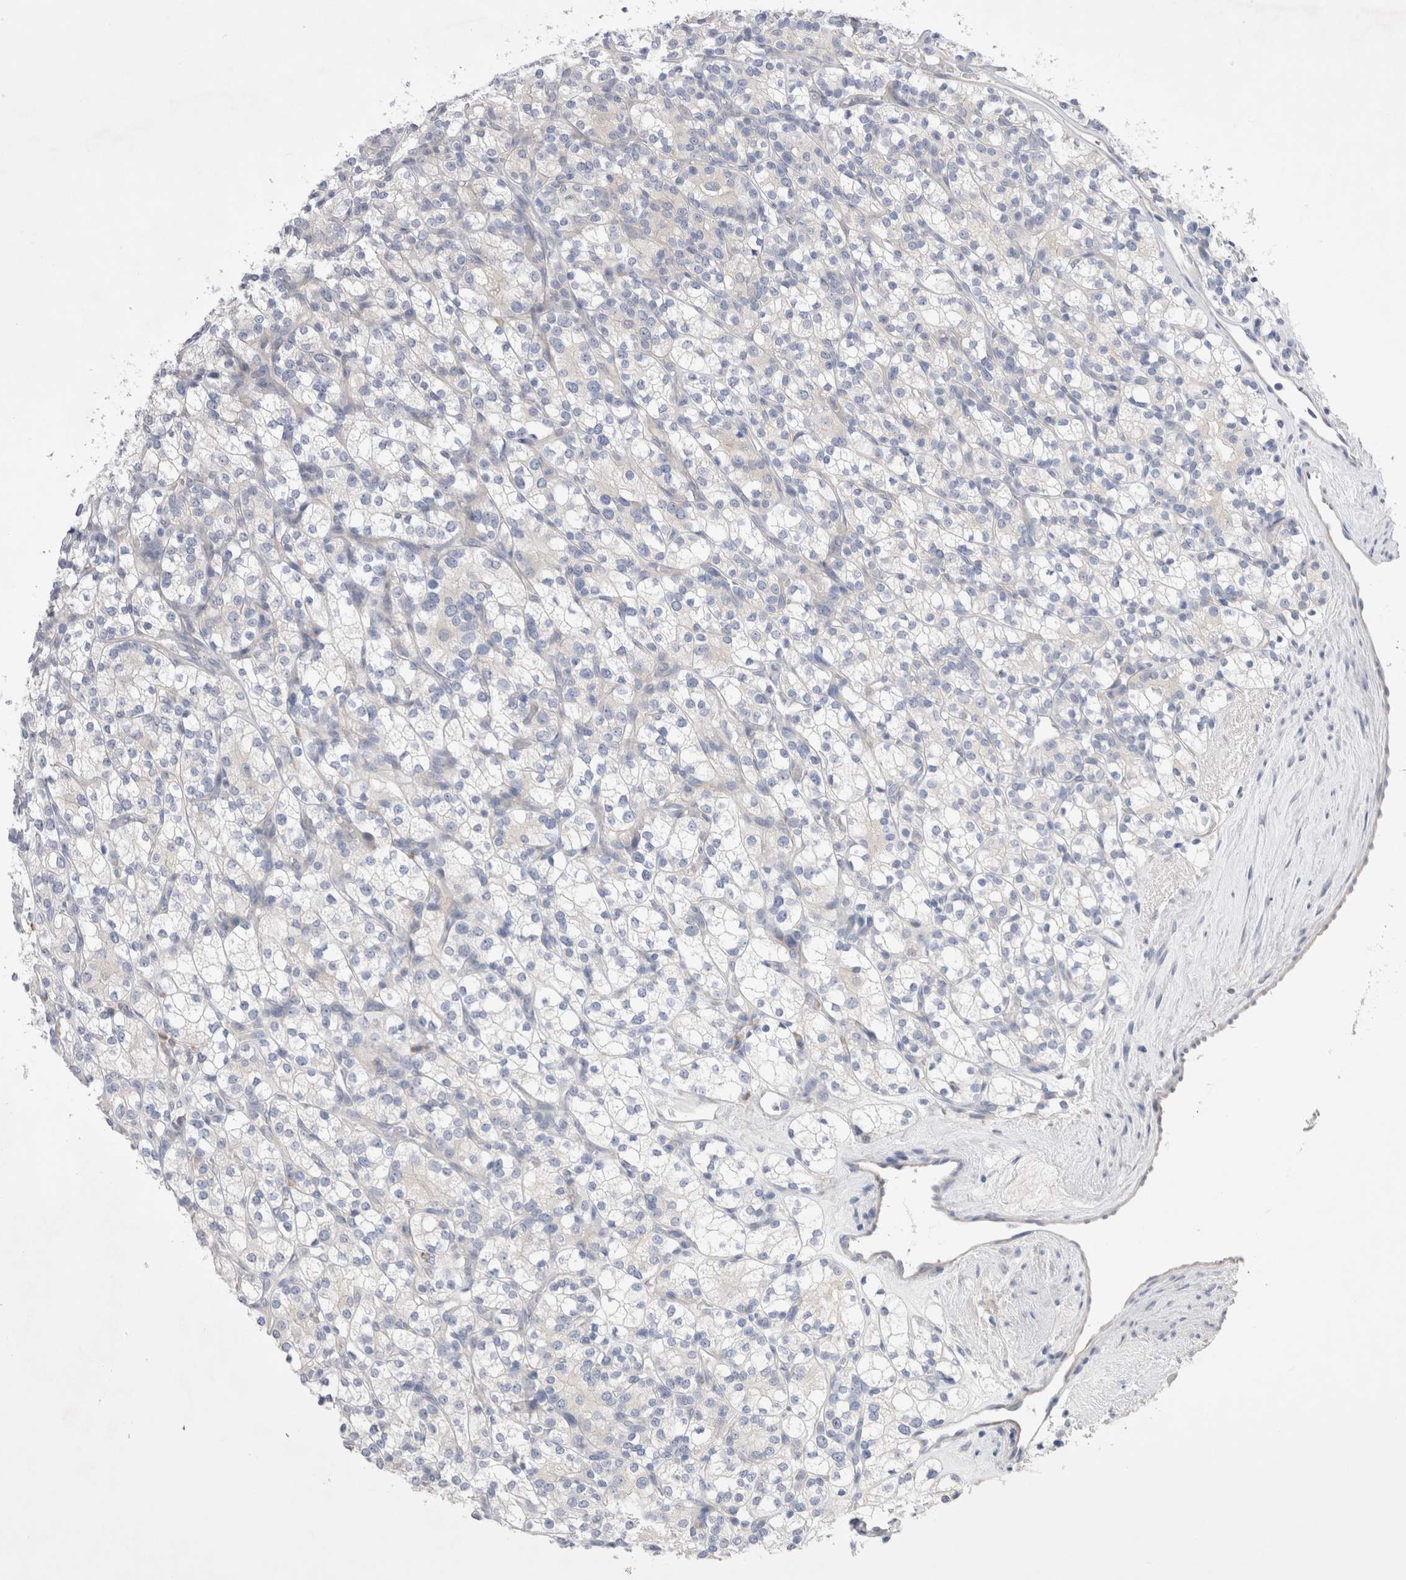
{"staining": {"intensity": "negative", "quantity": "none", "location": "none"}, "tissue": "renal cancer", "cell_type": "Tumor cells", "image_type": "cancer", "snomed": [{"axis": "morphology", "description": "Adenocarcinoma, NOS"}, {"axis": "topography", "description": "Kidney"}], "caption": "Tumor cells are negative for protein expression in human adenocarcinoma (renal).", "gene": "RBM12B", "patient": {"sex": "male", "age": 77}}